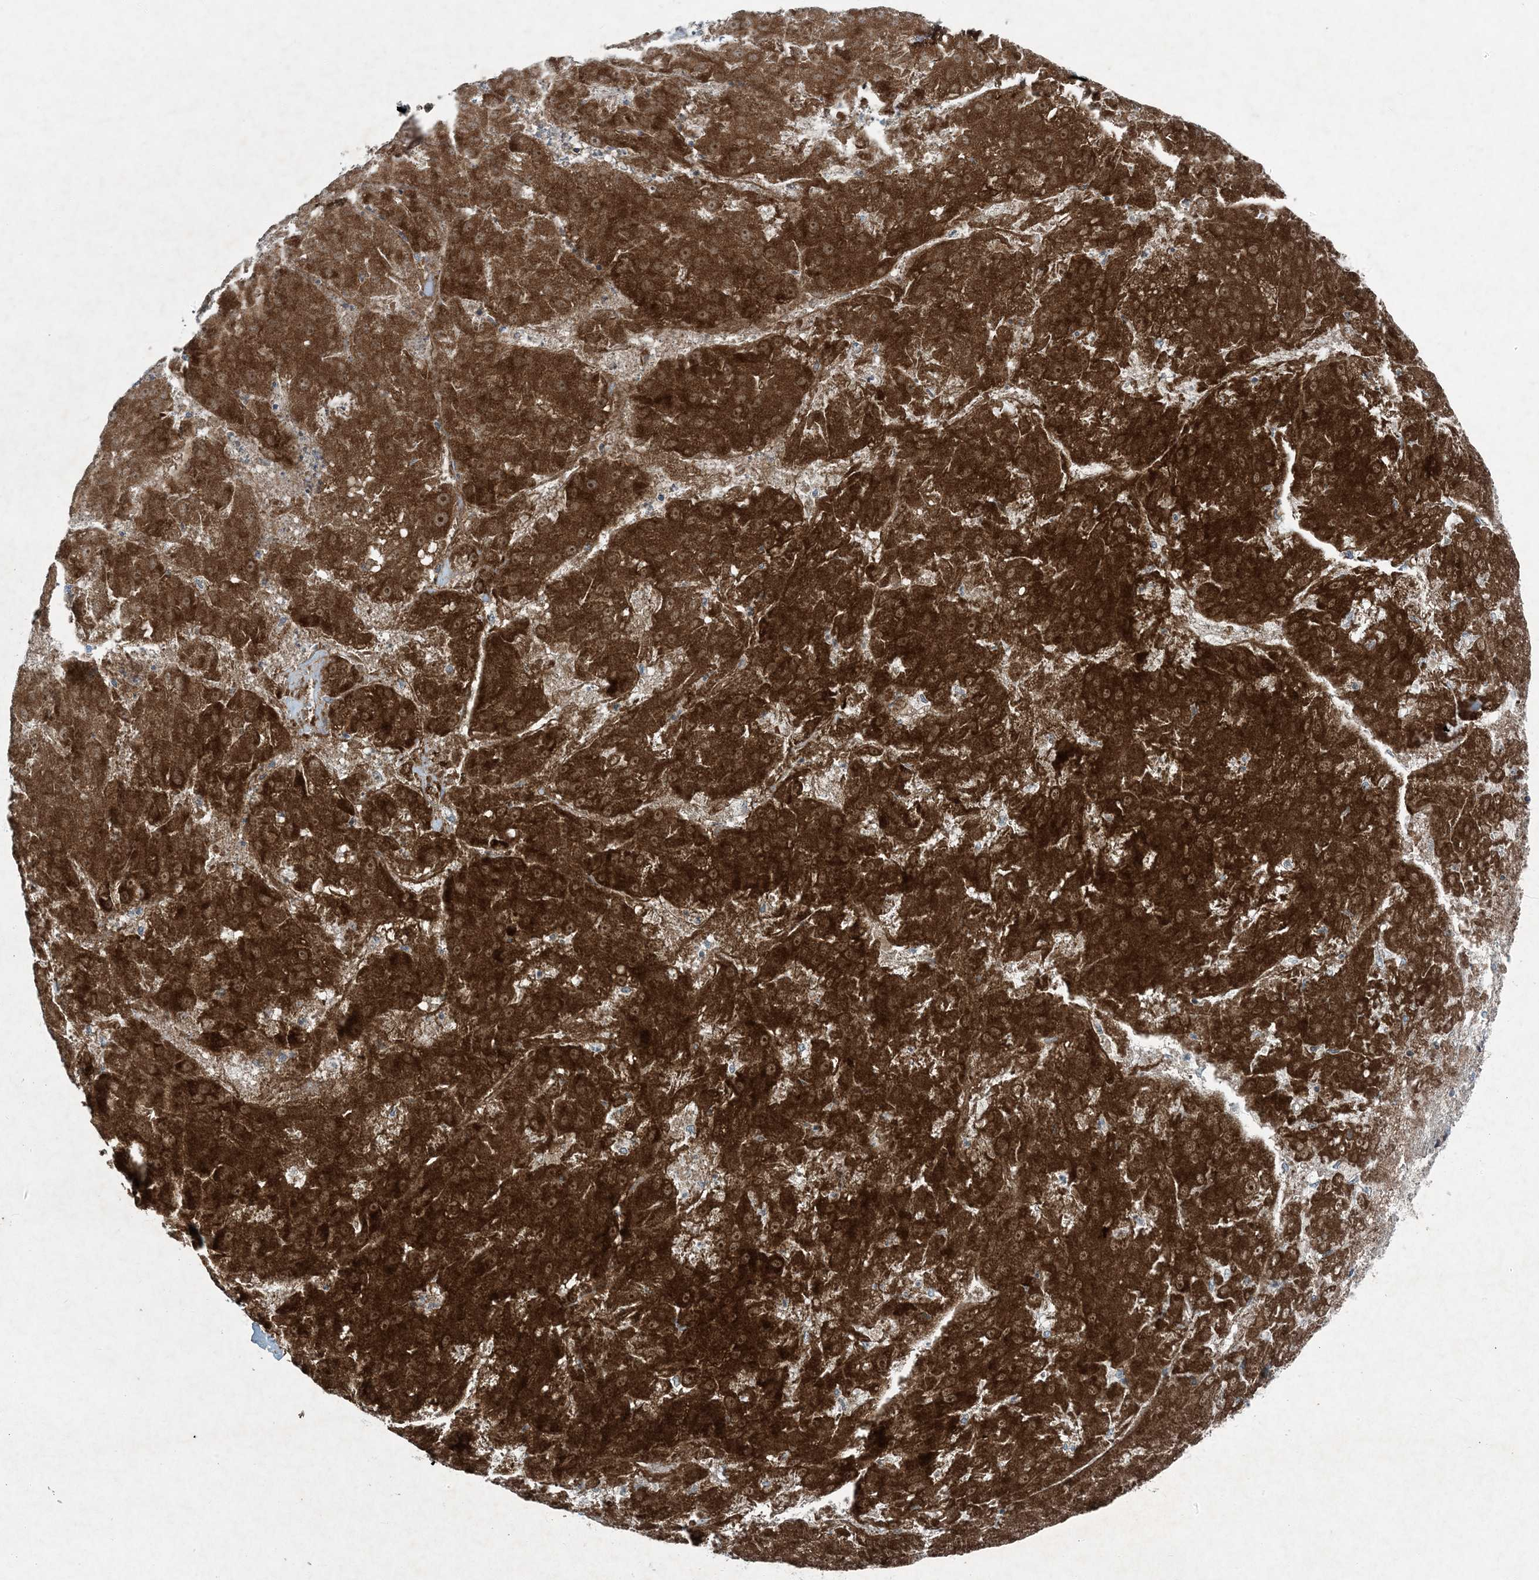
{"staining": {"intensity": "strong", "quantity": ">75%", "location": "cytoplasmic/membranous"}, "tissue": "liver cancer", "cell_type": "Tumor cells", "image_type": "cancer", "snomed": [{"axis": "morphology", "description": "Carcinoma, Hepatocellular, NOS"}, {"axis": "topography", "description": "Liver"}], "caption": "Human hepatocellular carcinoma (liver) stained for a protein (brown) exhibits strong cytoplasmic/membranous positive expression in about >75% of tumor cells.", "gene": "APOM", "patient": {"sex": "female", "age": 73}}